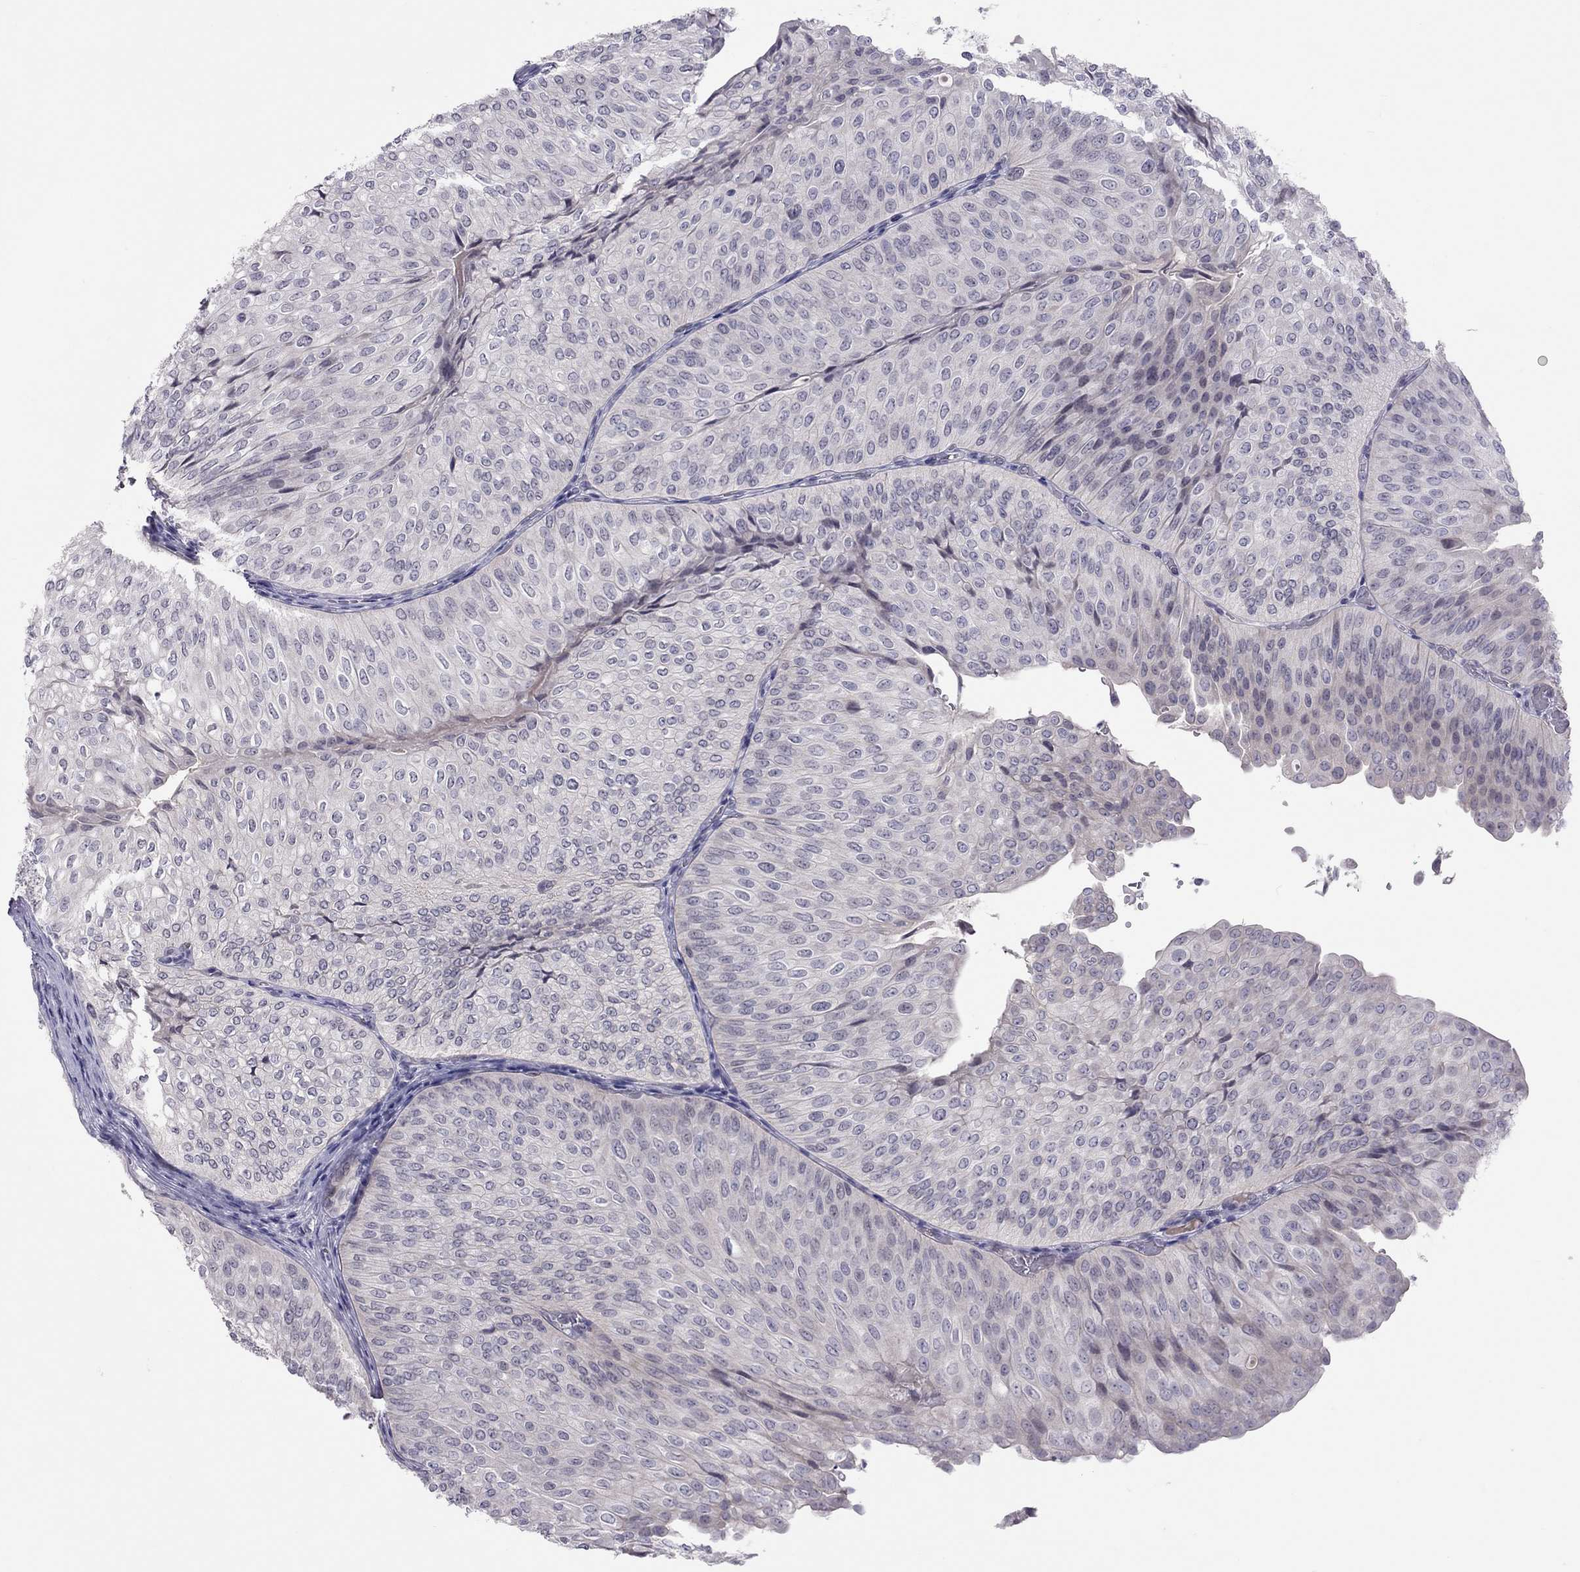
{"staining": {"intensity": "negative", "quantity": "none", "location": "none"}, "tissue": "urothelial cancer", "cell_type": "Tumor cells", "image_type": "cancer", "snomed": [{"axis": "morphology", "description": "Urothelial carcinoma, NOS"}, {"axis": "topography", "description": "Urinary bladder"}], "caption": "IHC of human urothelial cancer reveals no expression in tumor cells.", "gene": "JHY", "patient": {"sex": "male", "age": 62}}